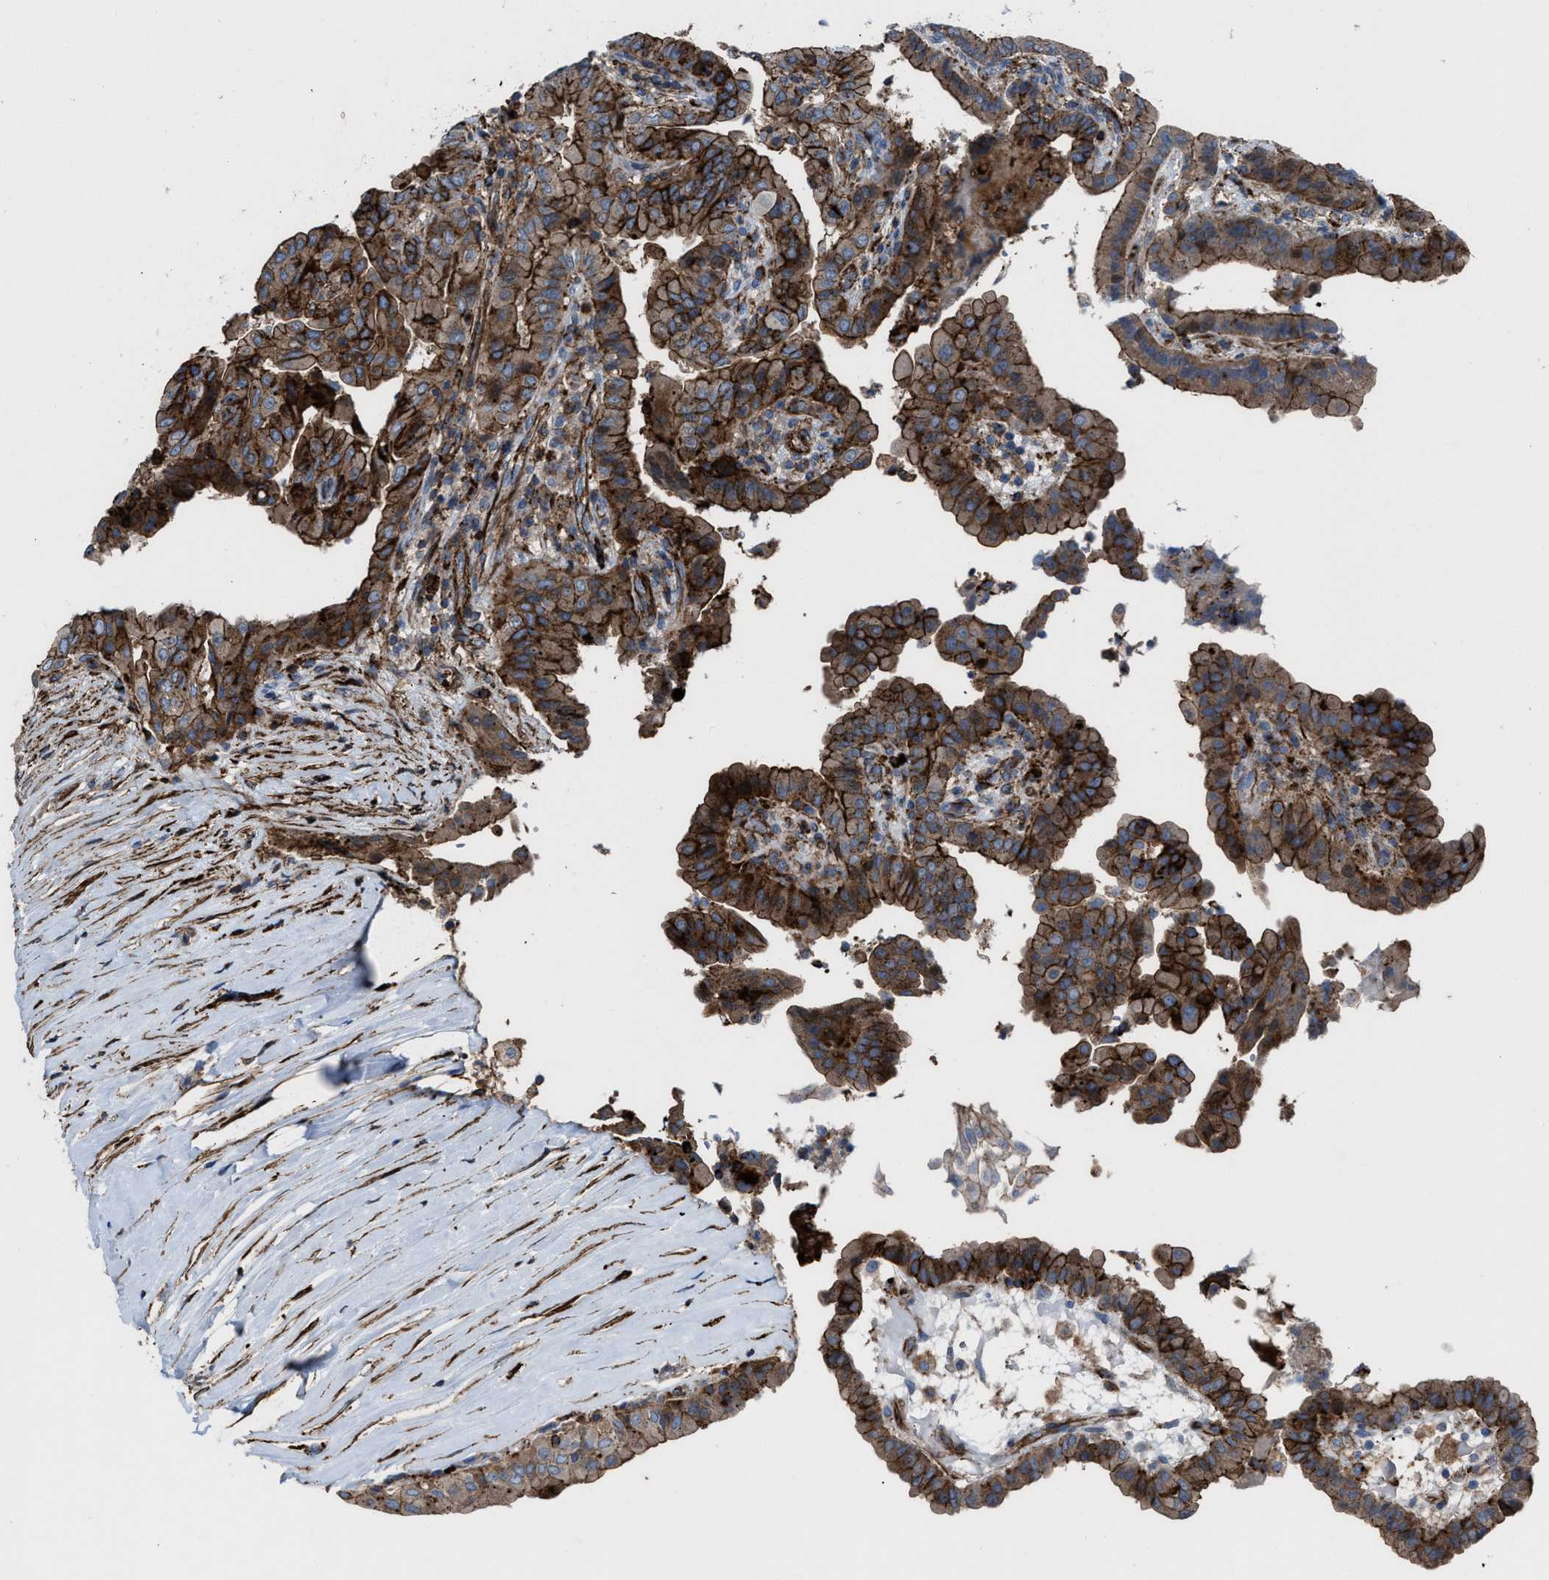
{"staining": {"intensity": "strong", "quantity": ">75%", "location": "cytoplasmic/membranous"}, "tissue": "thyroid cancer", "cell_type": "Tumor cells", "image_type": "cancer", "snomed": [{"axis": "morphology", "description": "Papillary adenocarcinoma, NOS"}, {"axis": "topography", "description": "Thyroid gland"}], "caption": "About >75% of tumor cells in human thyroid cancer (papillary adenocarcinoma) display strong cytoplasmic/membranous protein positivity as visualized by brown immunohistochemical staining.", "gene": "AGPAT2", "patient": {"sex": "male", "age": 33}}